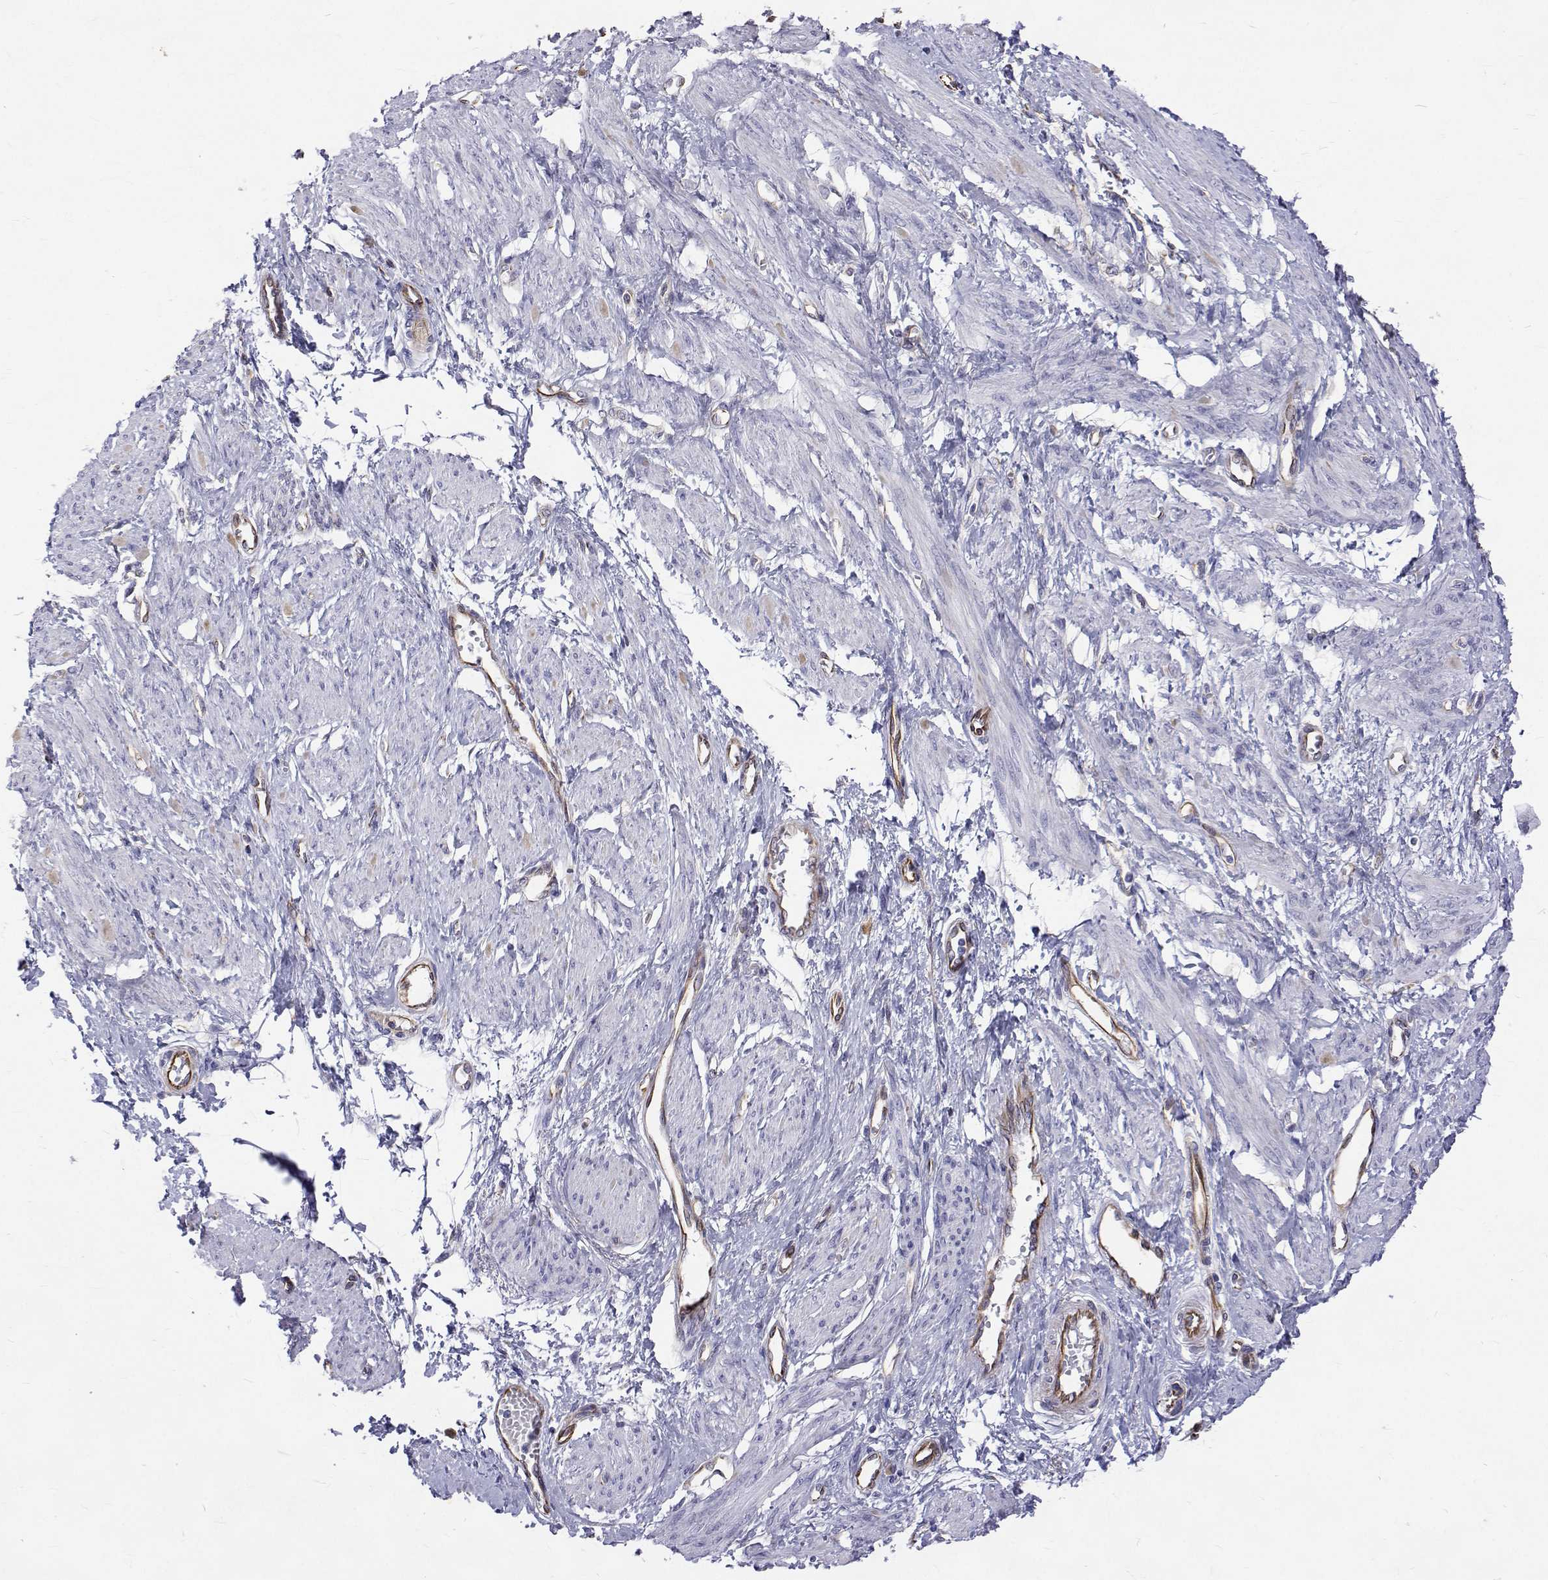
{"staining": {"intensity": "negative", "quantity": "none", "location": "none"}, "tissue": "smooth muscle", "cell_type": "Smooth muscle cells", "image_type": "normal", "snomed": [{"axis": "morphology", "description": "Normal tissue, NOS"}, {"axis": "topography", "description": "Smooth muscle"}, {"axis": "topography", "description": "Uterus"}], "caption": "IHC histopathology image of benign smooth muscle stained for a protein (brown), which exhibits no positivity in smooth muscle cells. The staining was performed using DAB (3,3'-diaminobenzidine) to visualize the protein expression in brown, while the nuclei were stained in blue with hematoxylin (Magnification: 20x).", "gene": "OPRPN", "patient": {"sex": "female", "age": 39}}